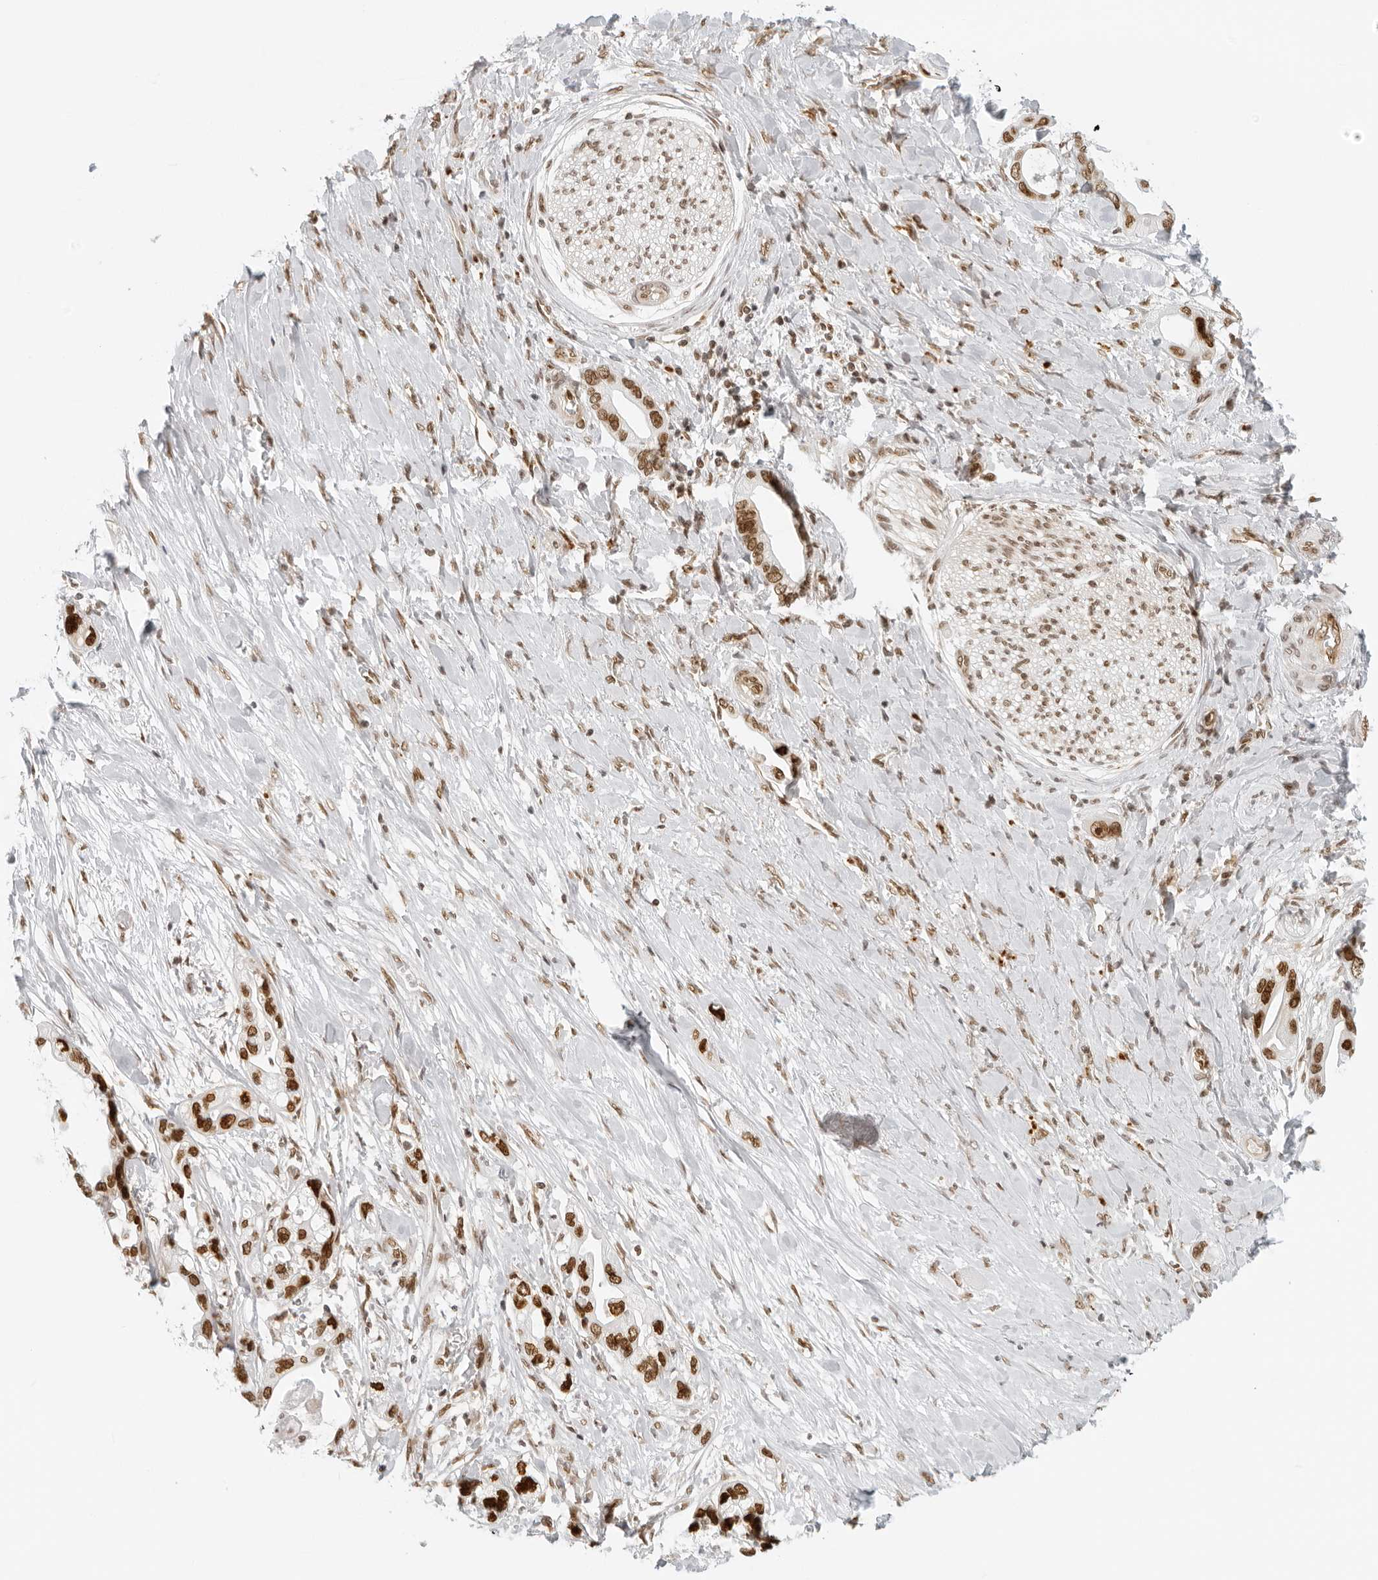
{"staining": {"intensity": "strong", "quantity": ">75%", "location": "nuclear"}, "tissue": "pancreatic cancer", "cell_type": "Tumor cells", "image_type": "cancer", "snomed": [{"axis": "morphology", "description": "Adenocarcinoma, NOS"}, {"axis": "topography", "description": "Pancreas"}], "caption": "Pancreatic cancer (adenocarcinoma) was stained to show a protein in brown. There is high levels of strong nuclear staining in approximately >75% of tumor cells. The staining was performed using DAB, with brown indicating positive protein expression. Nuclei are stained blue with hematoxylin.", "gene": "RCC1", "patient": {"sex": "female", "age": 77}}